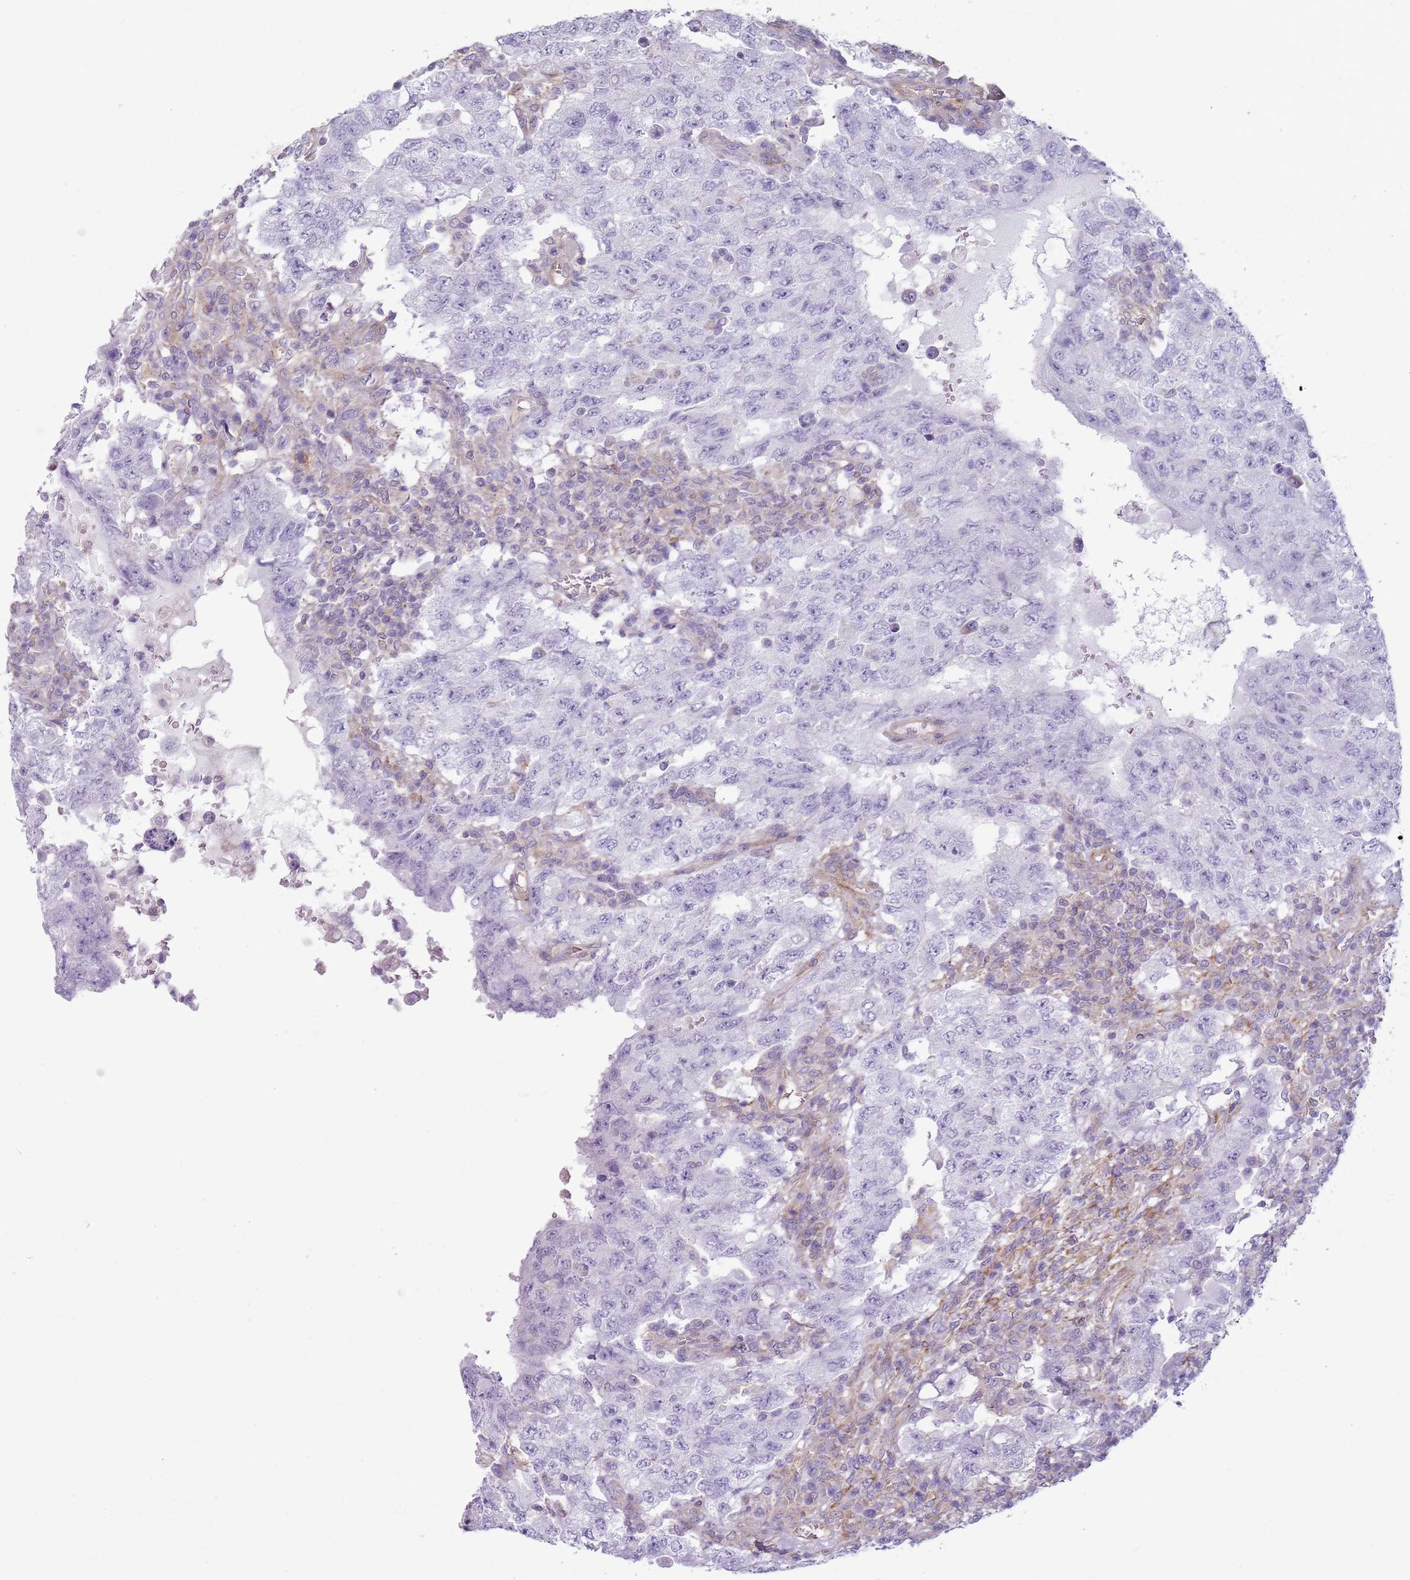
{"staining": {"intensity": "negative", "quantity": "none", "location": "none"}, "tissue": "testis cancer", "cell_type": "Tumor cells", "image_type": "cancer", "snomed": [{"axis": "morphology", "description": "Carcinoma, Embryonal, NOS"}, {"axis": "topography", "description": "Testis"}], "caption": "Human testis cancer stained for a protein using immunohistochemistry displays no staining in tumor cells.", "gene": "SNX1", "patient": {"sex": "male", "age": 26}}